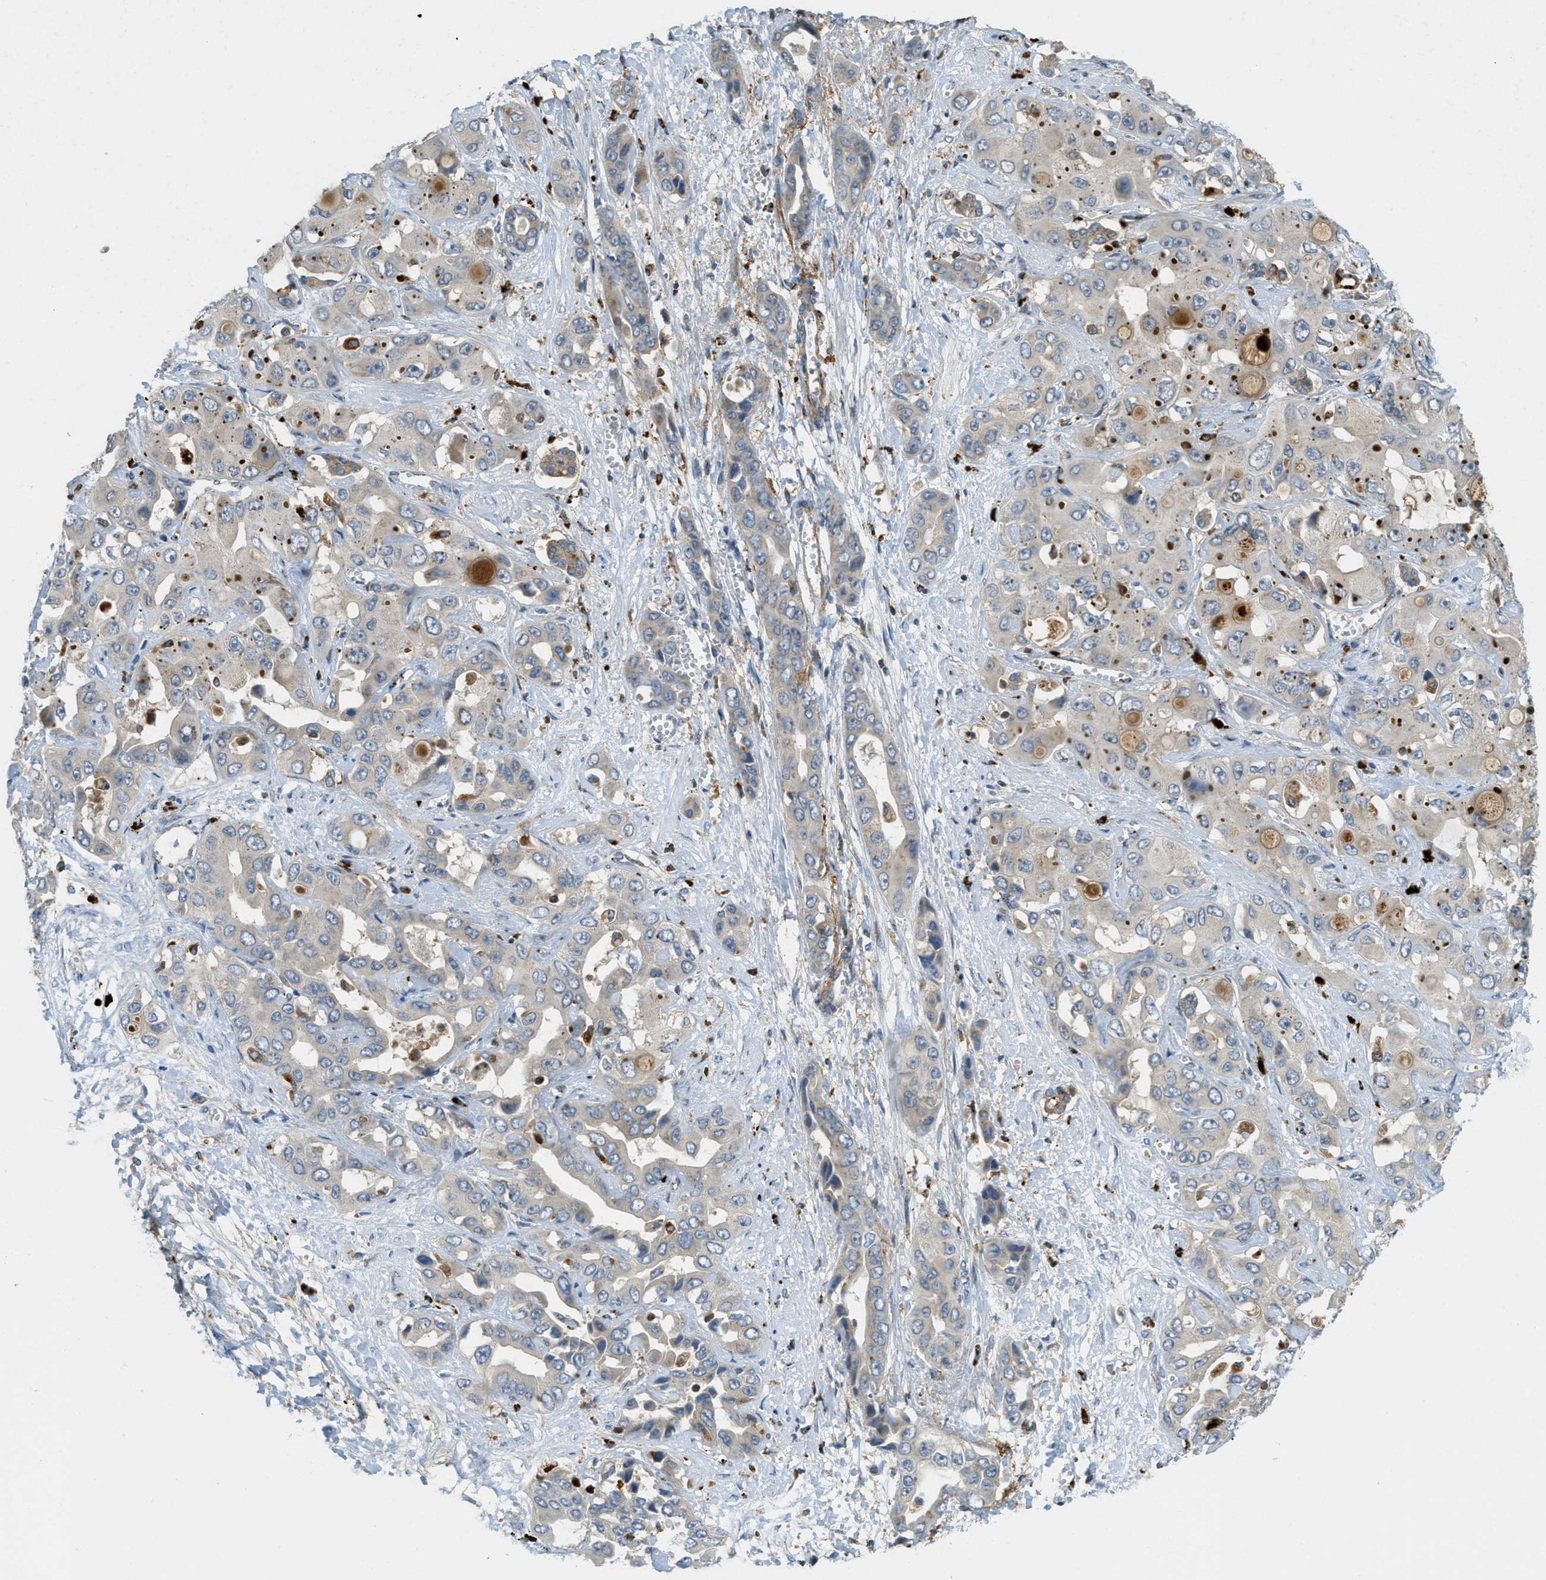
{"staining": {"intensity": "negative", "quantity": "none", "location": "none"}, "tissue": "liver cancer", "cell_type": "Tumor cells", "image_type": "cancer", "snomed": [{"axis": "morphology", "description": "Cholangiocarcinoma"}, {"axis": "topography", "description": "Liver"}], "caption": "Immunohistochemistry (IHC) image of liver cholangiocarcinoma stained for a protein (brown), which shows no expression in tumor cells. (DAB (3,3'-diaminobenzidine) IHC with hematoxylin counter stain).", "gene": "PLBD2", "patient": {"sex": "female", "age": 52}}